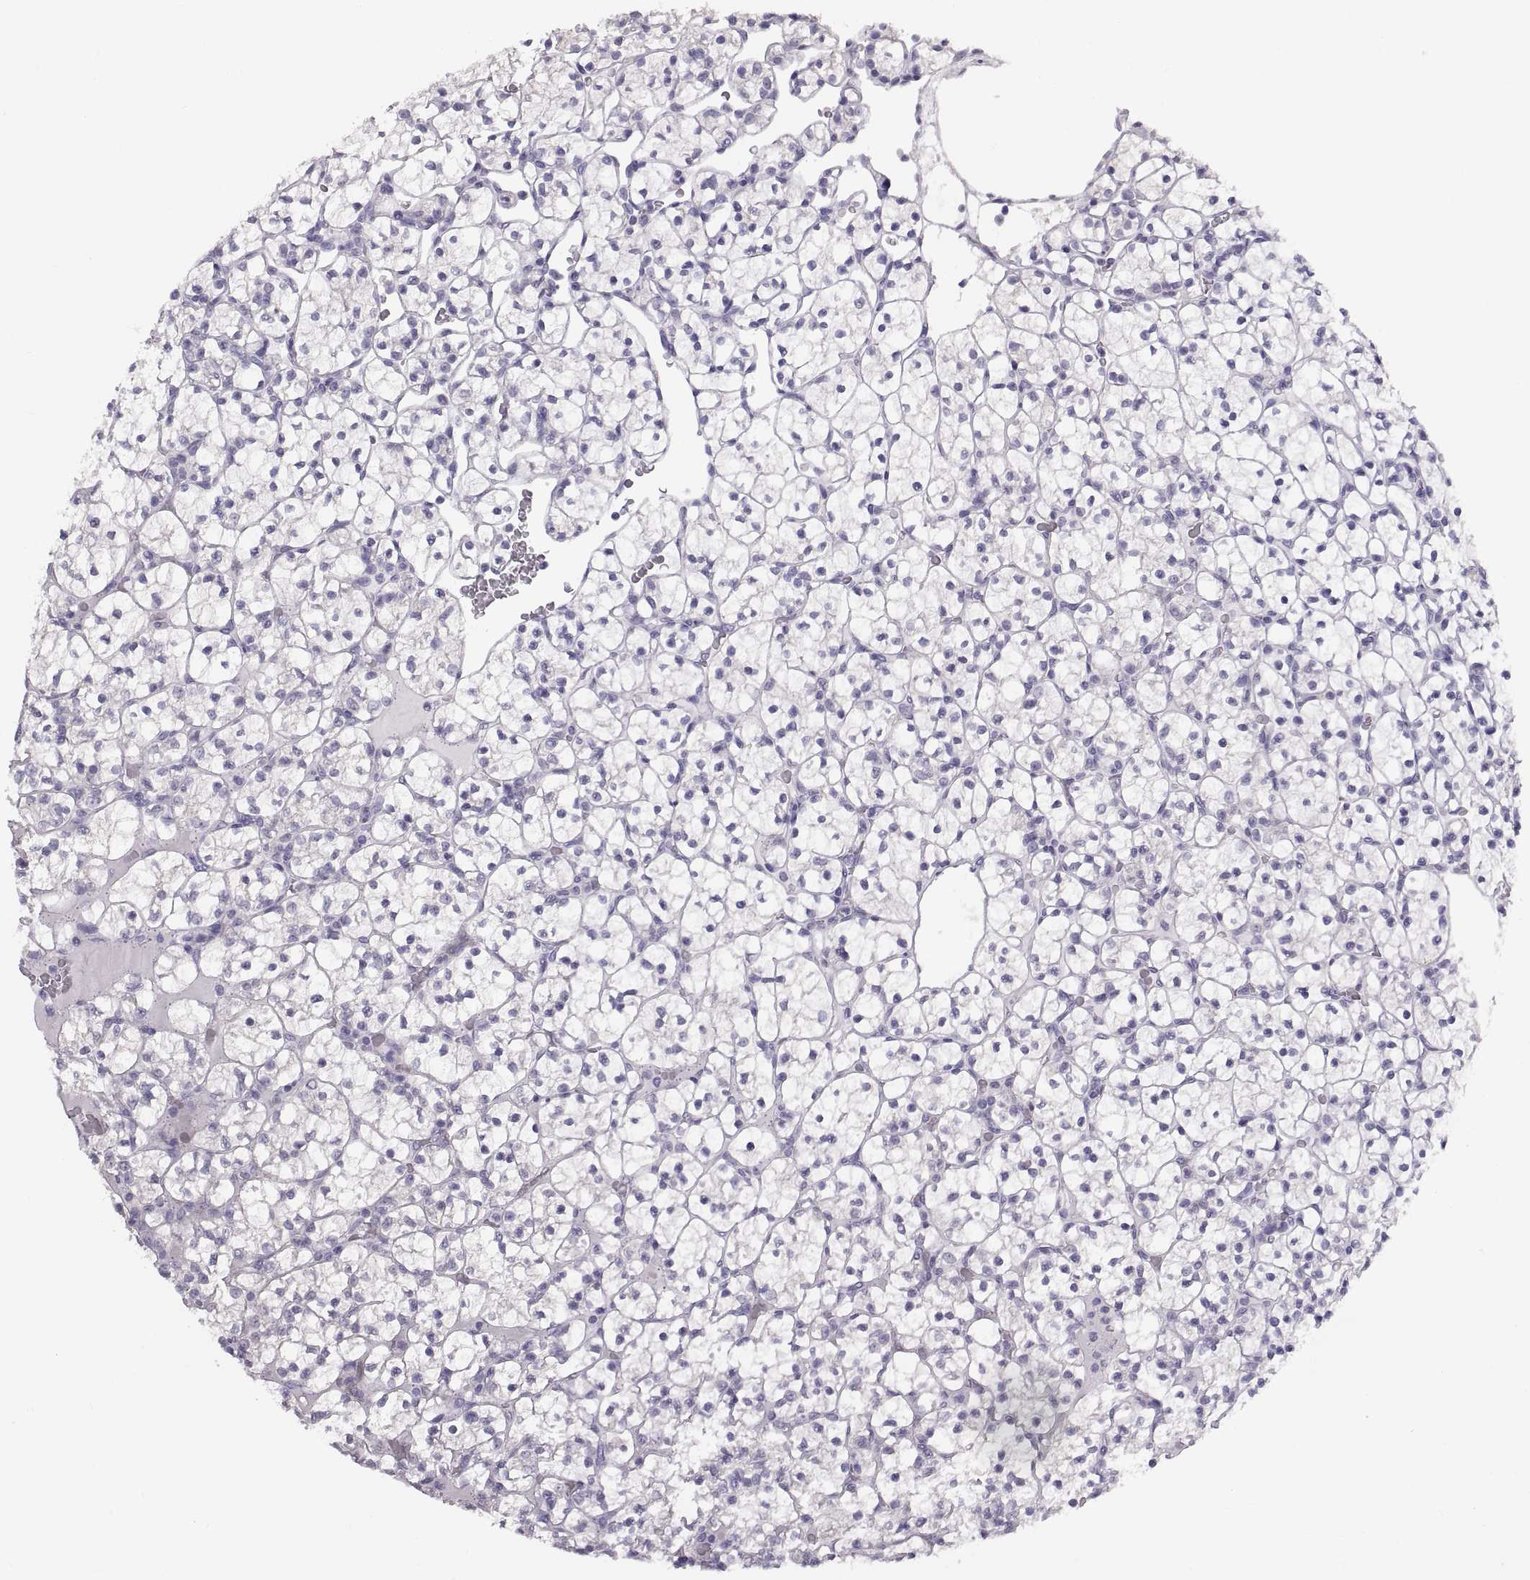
{"staining": {"intensity": "negative", "quantity": "none", "location": "none"}, "tissue": "renal cancer", "cell_type": "Tumor cells", "image_type": "cancer", "snomed": [{"axis": "morphology", "description": "Adenocarcinoma, NOS"}, {"axis": "topography", "description": "Kidney"}], "caption": "DAB (3,3'-diaminobenzidine) immunohistochemical staining of renal cancer (adenocarcinoma) shows no significant staining in tumor cells. Brightfield microscopy of immunohistochemistry stained with DAB (brown) and hematoxylin (blue), captured at high magnification.", "gene": "WBP2NL", "patient": {"sex": "female", "age": 89}}